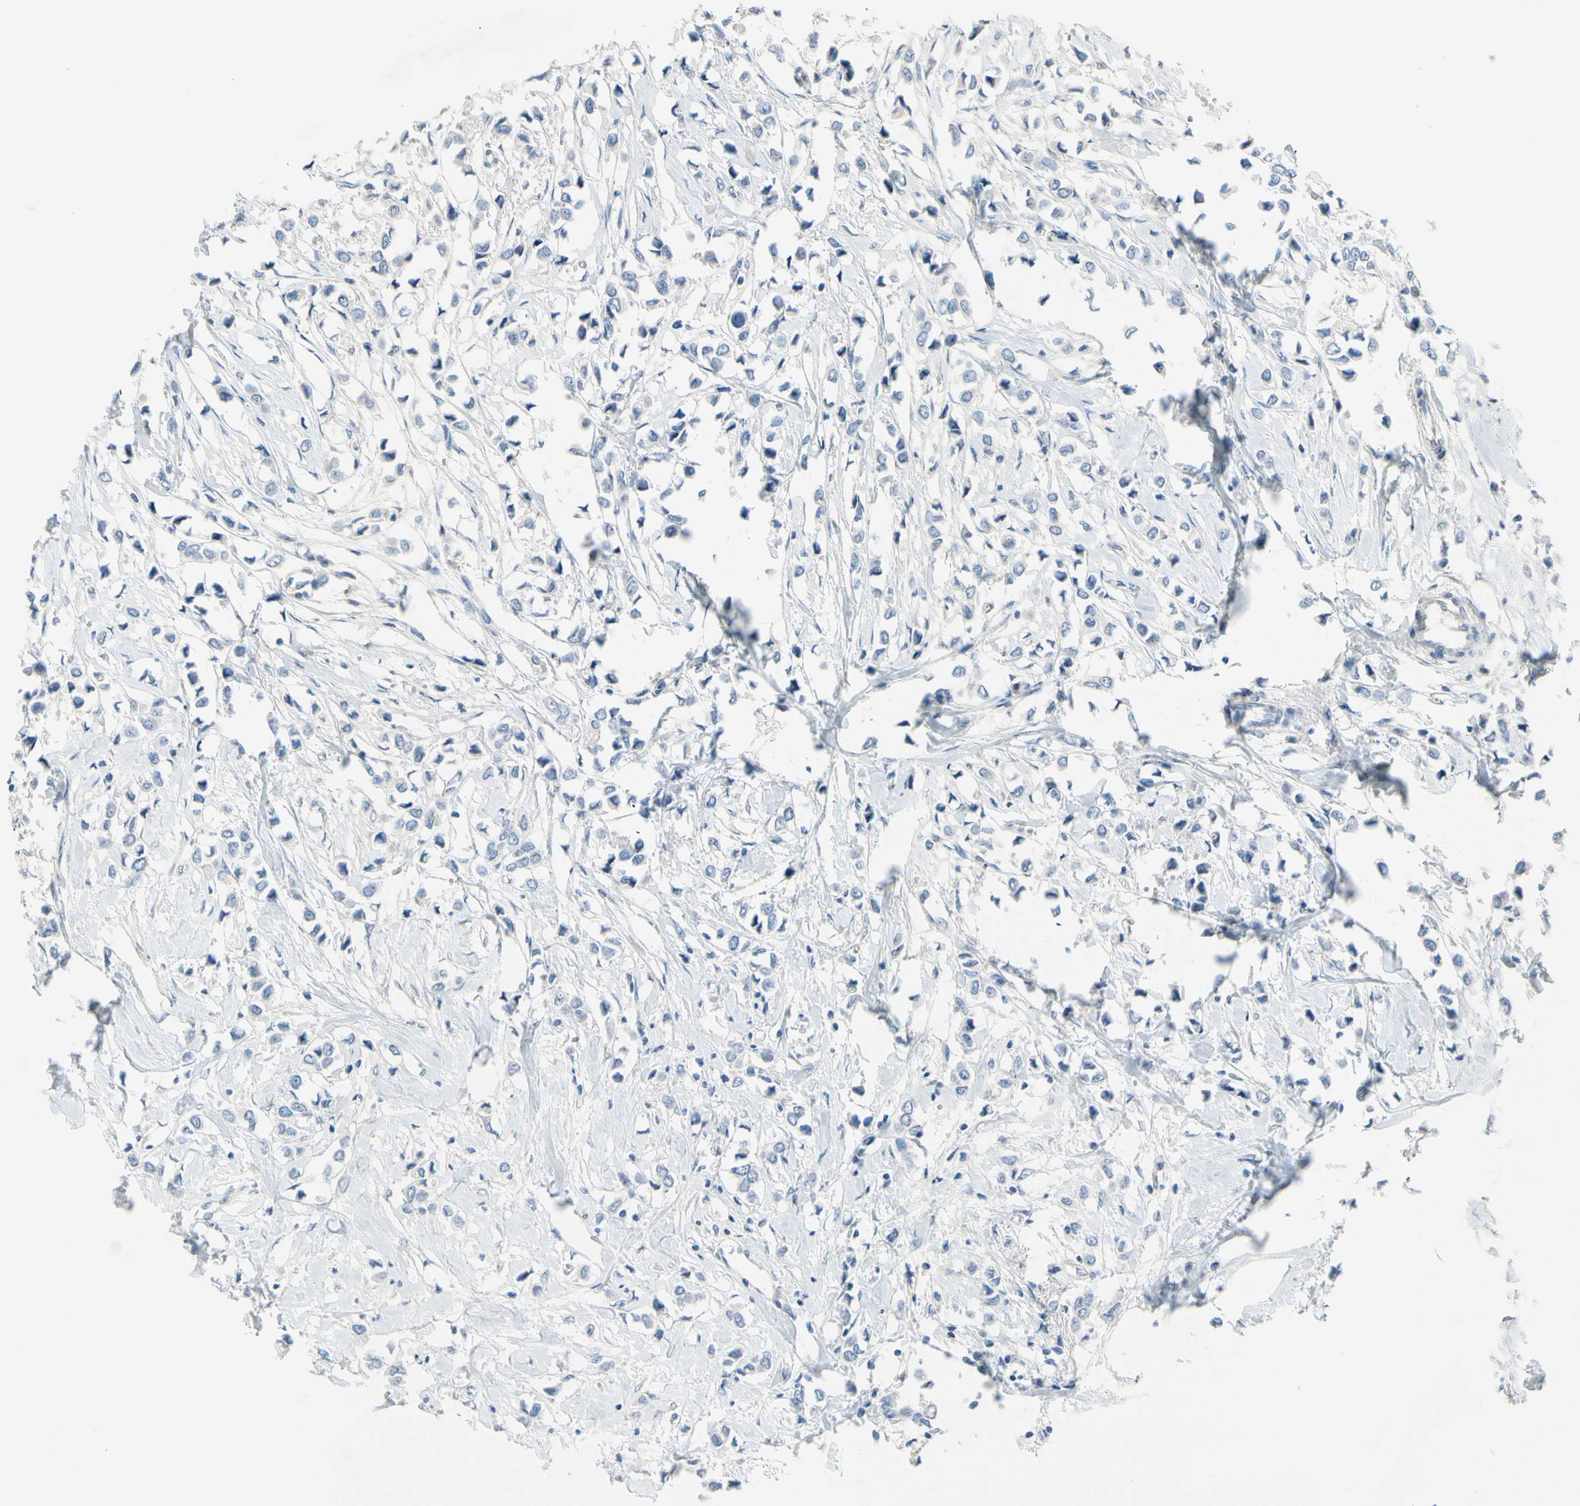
{"staining": {"intensity": "negative", "quantity": "none", "location": "none"}, "tissue": "breast cancer", "cell_type": "Tumor cells", "image_type": "cancer", "snomed": [{"axis": "morphology", "description": "Lobular carcinoma"}, {"axis": "topography", "description": "Breast"}], "caption": "Tumor cells show no significant positivity in lobular carcinoma (breast).", "gene": "SIGLEC5", "patient": {"sex": "female", "age": 51}}